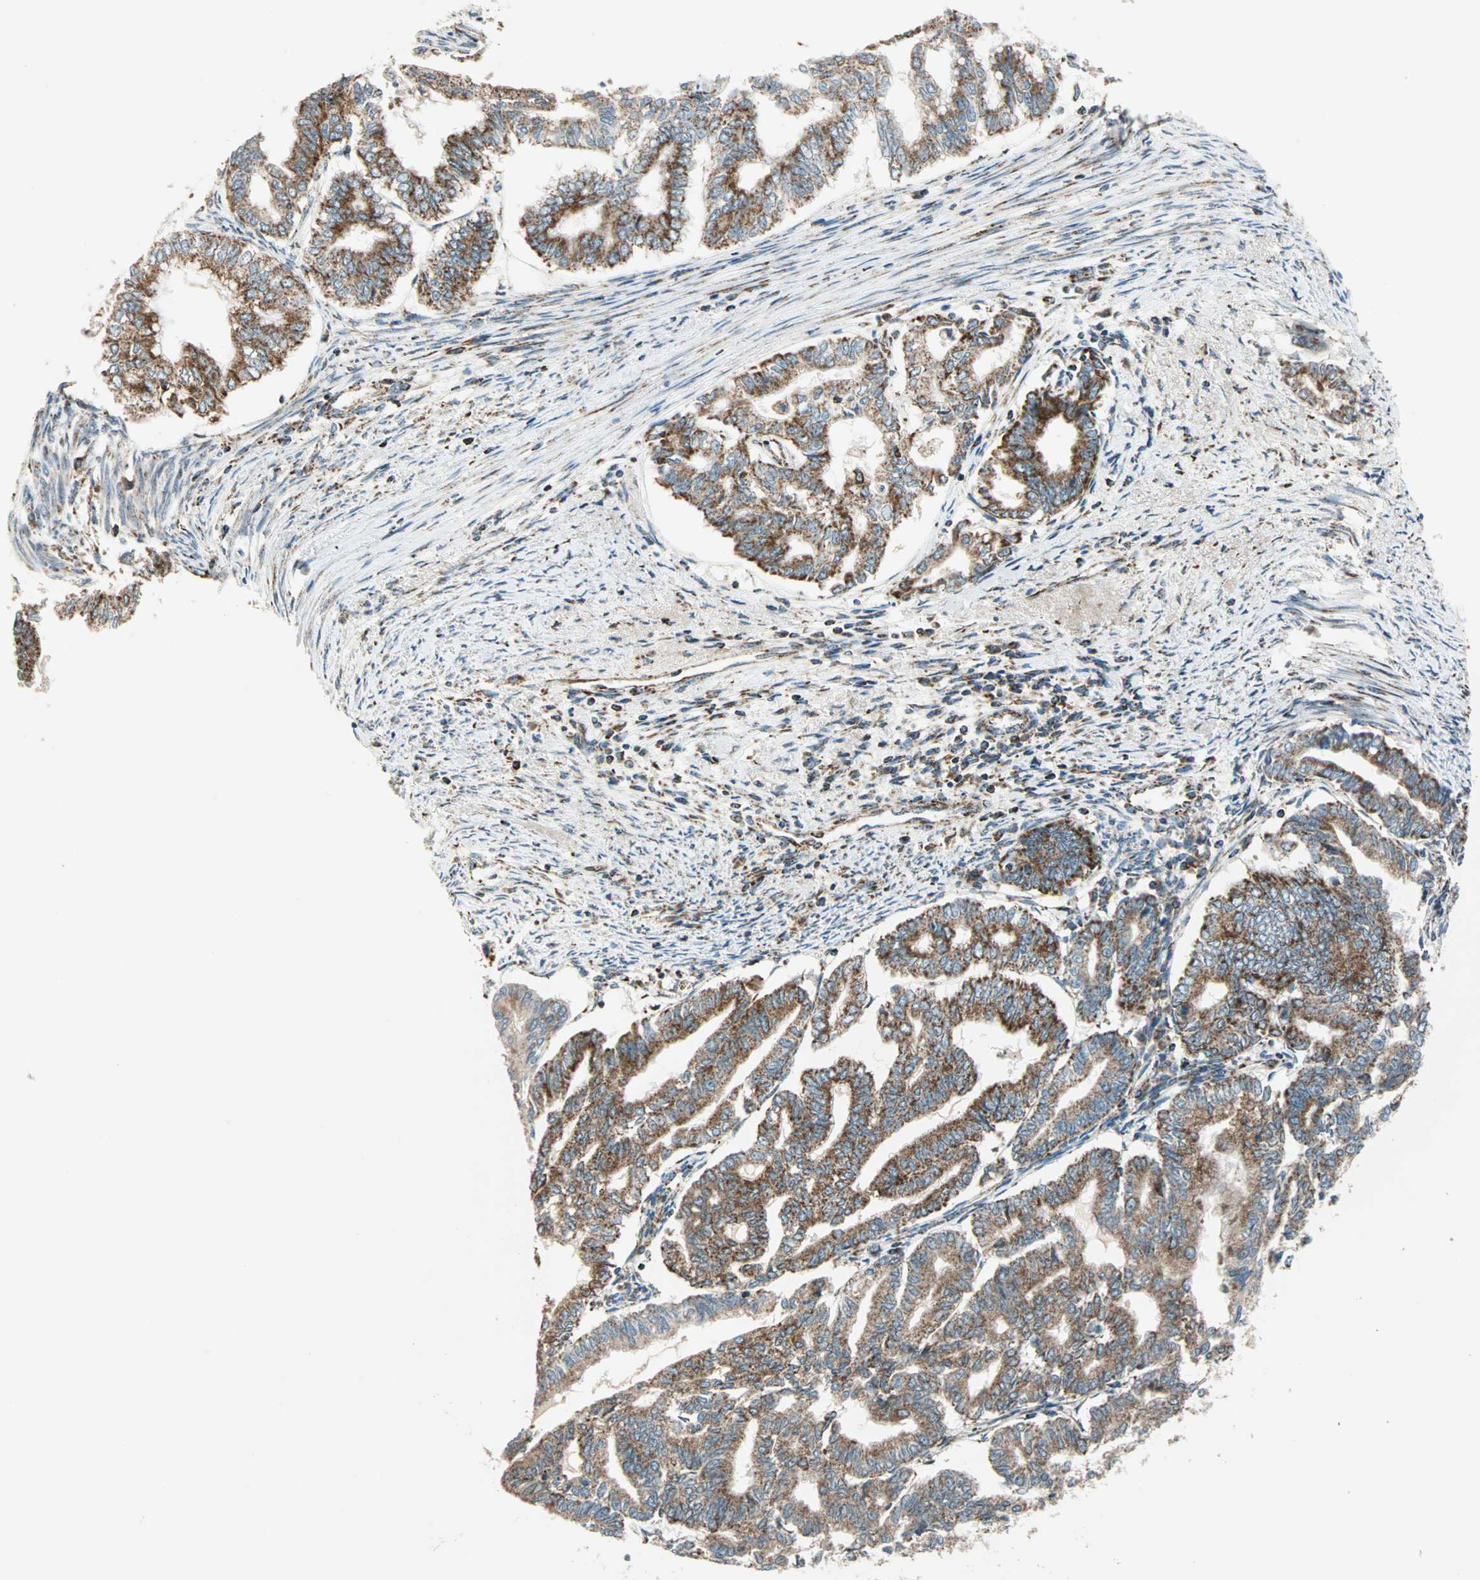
{"staining": {"intensity": "weak", "quantity": ">75%", "location": "cytoplasmic/membranous"}, "tissue": "endometrial cancer", "cell_type": "Tumor cells", "image_type": "cancer", "snomed": [{"axis": "morphology", "description": "Adenocarcinoma, NOS"}, {"axis": "topography", "description": "Endometrium"}], "caption": "The photomicrograph exhibits immunohistochemical staining of adenocarcinoma (endometrial). There is weak cytoplasmic/membranous expression is appreciated in about >75% of tumor cells. (brown staining indicates protein expression, while blue staining denotes nuclei).", "gene": "SPRY4", "patient": {"sex": "female", "age": 79}}